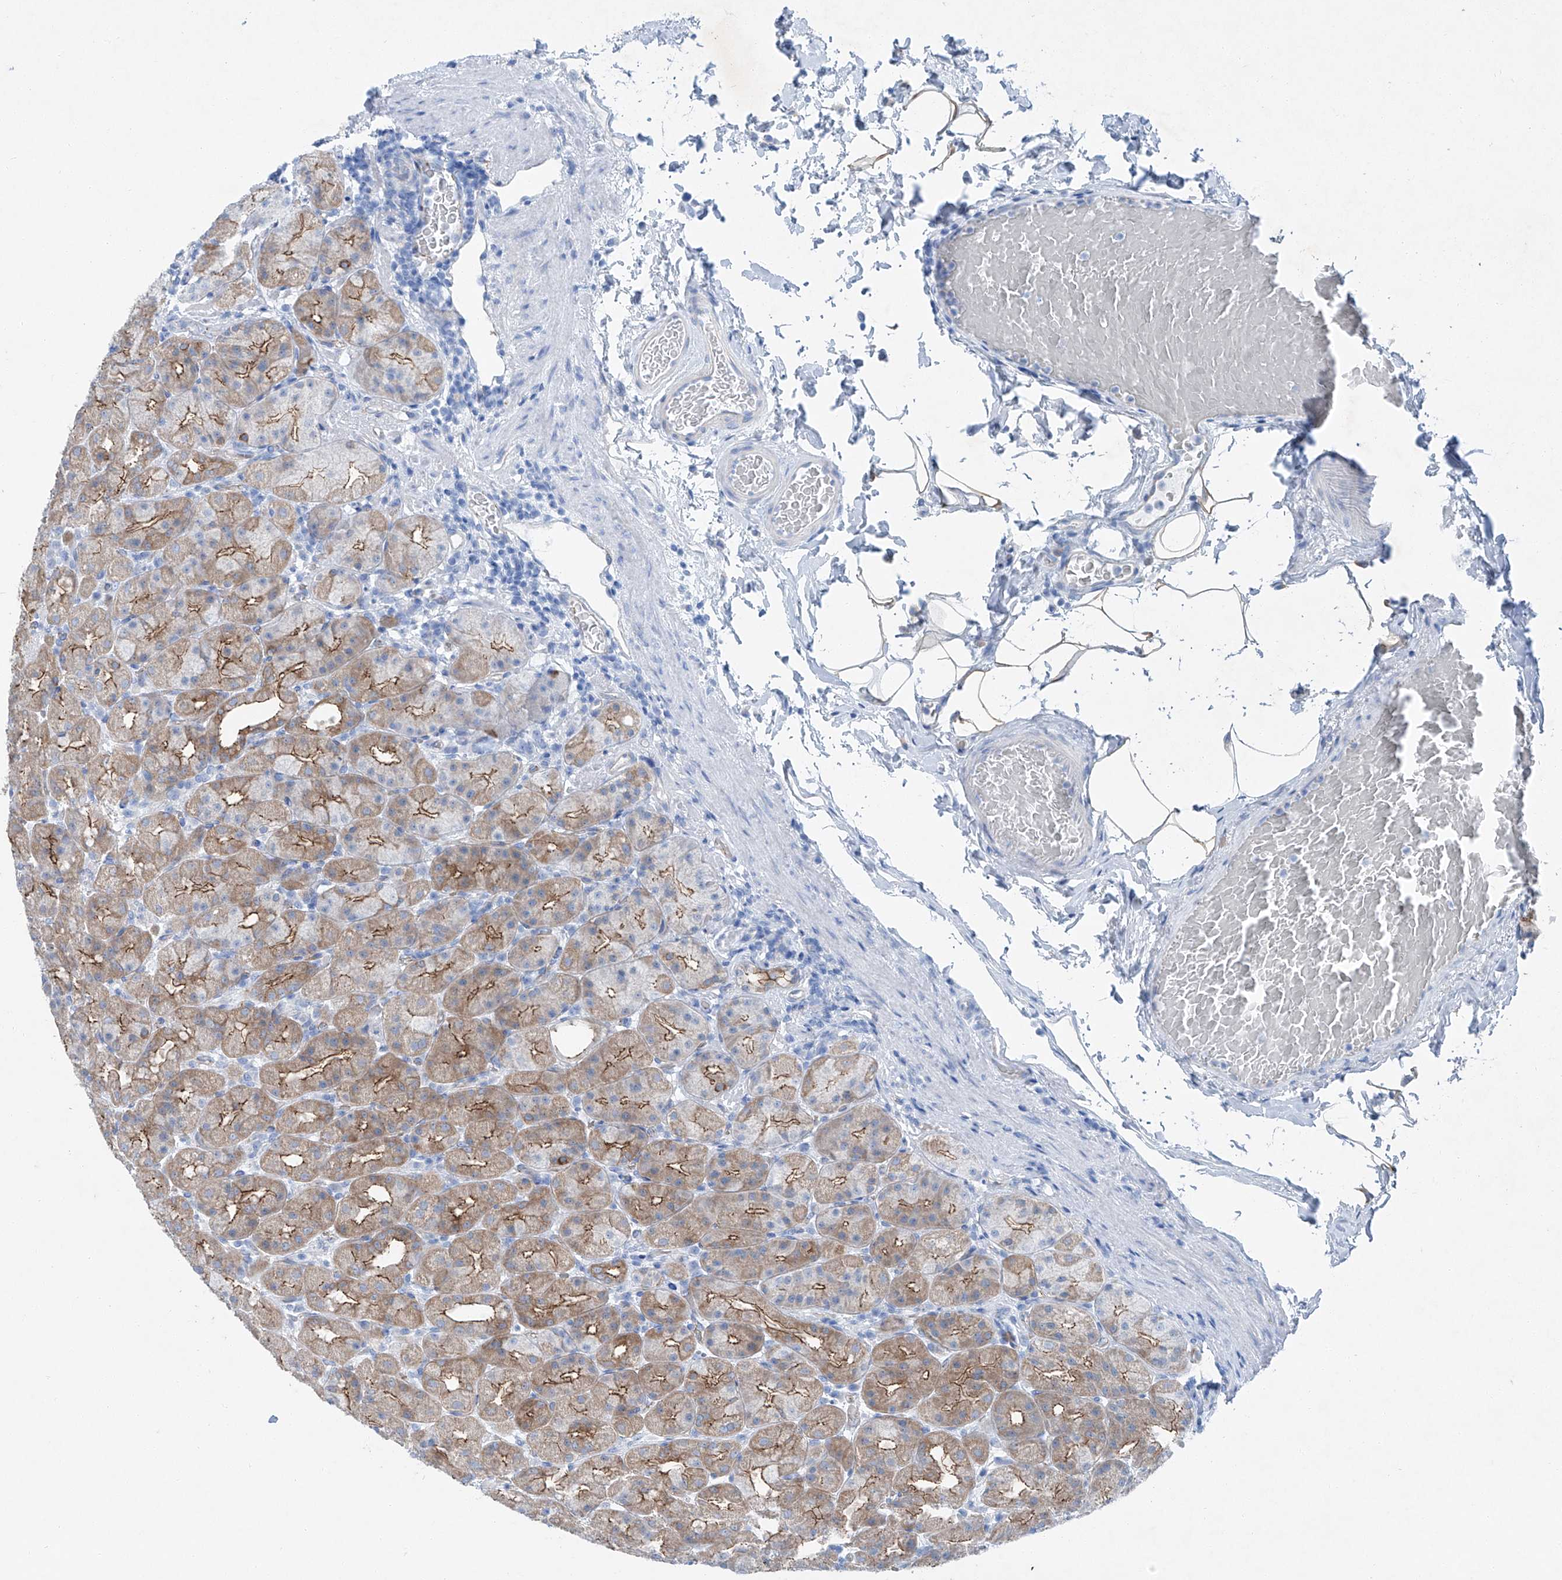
{"staining": {"intensity": "moderate", "quantity": ">75%", "location": "cytoplasmic/membranous"}, "tissue": "stomach", "cell_type": "Glandular cells", "image_type": "normal", "snomed": [{"axis": "morphology", "description": "Normal tissue, NOS"}, {"axis": "topography", "description": "Stomach, upper"}], "caption": "IHC of unremarkable human stomach exhibits medium levels of moderate cytoplasmic/membranous expression in about >75% of glandular cells. IHC stains the protein of interest in brown and the nuclei are stained blue.", "gene": "MAGI1", "patient": {"sex": "male", "age": 68}}